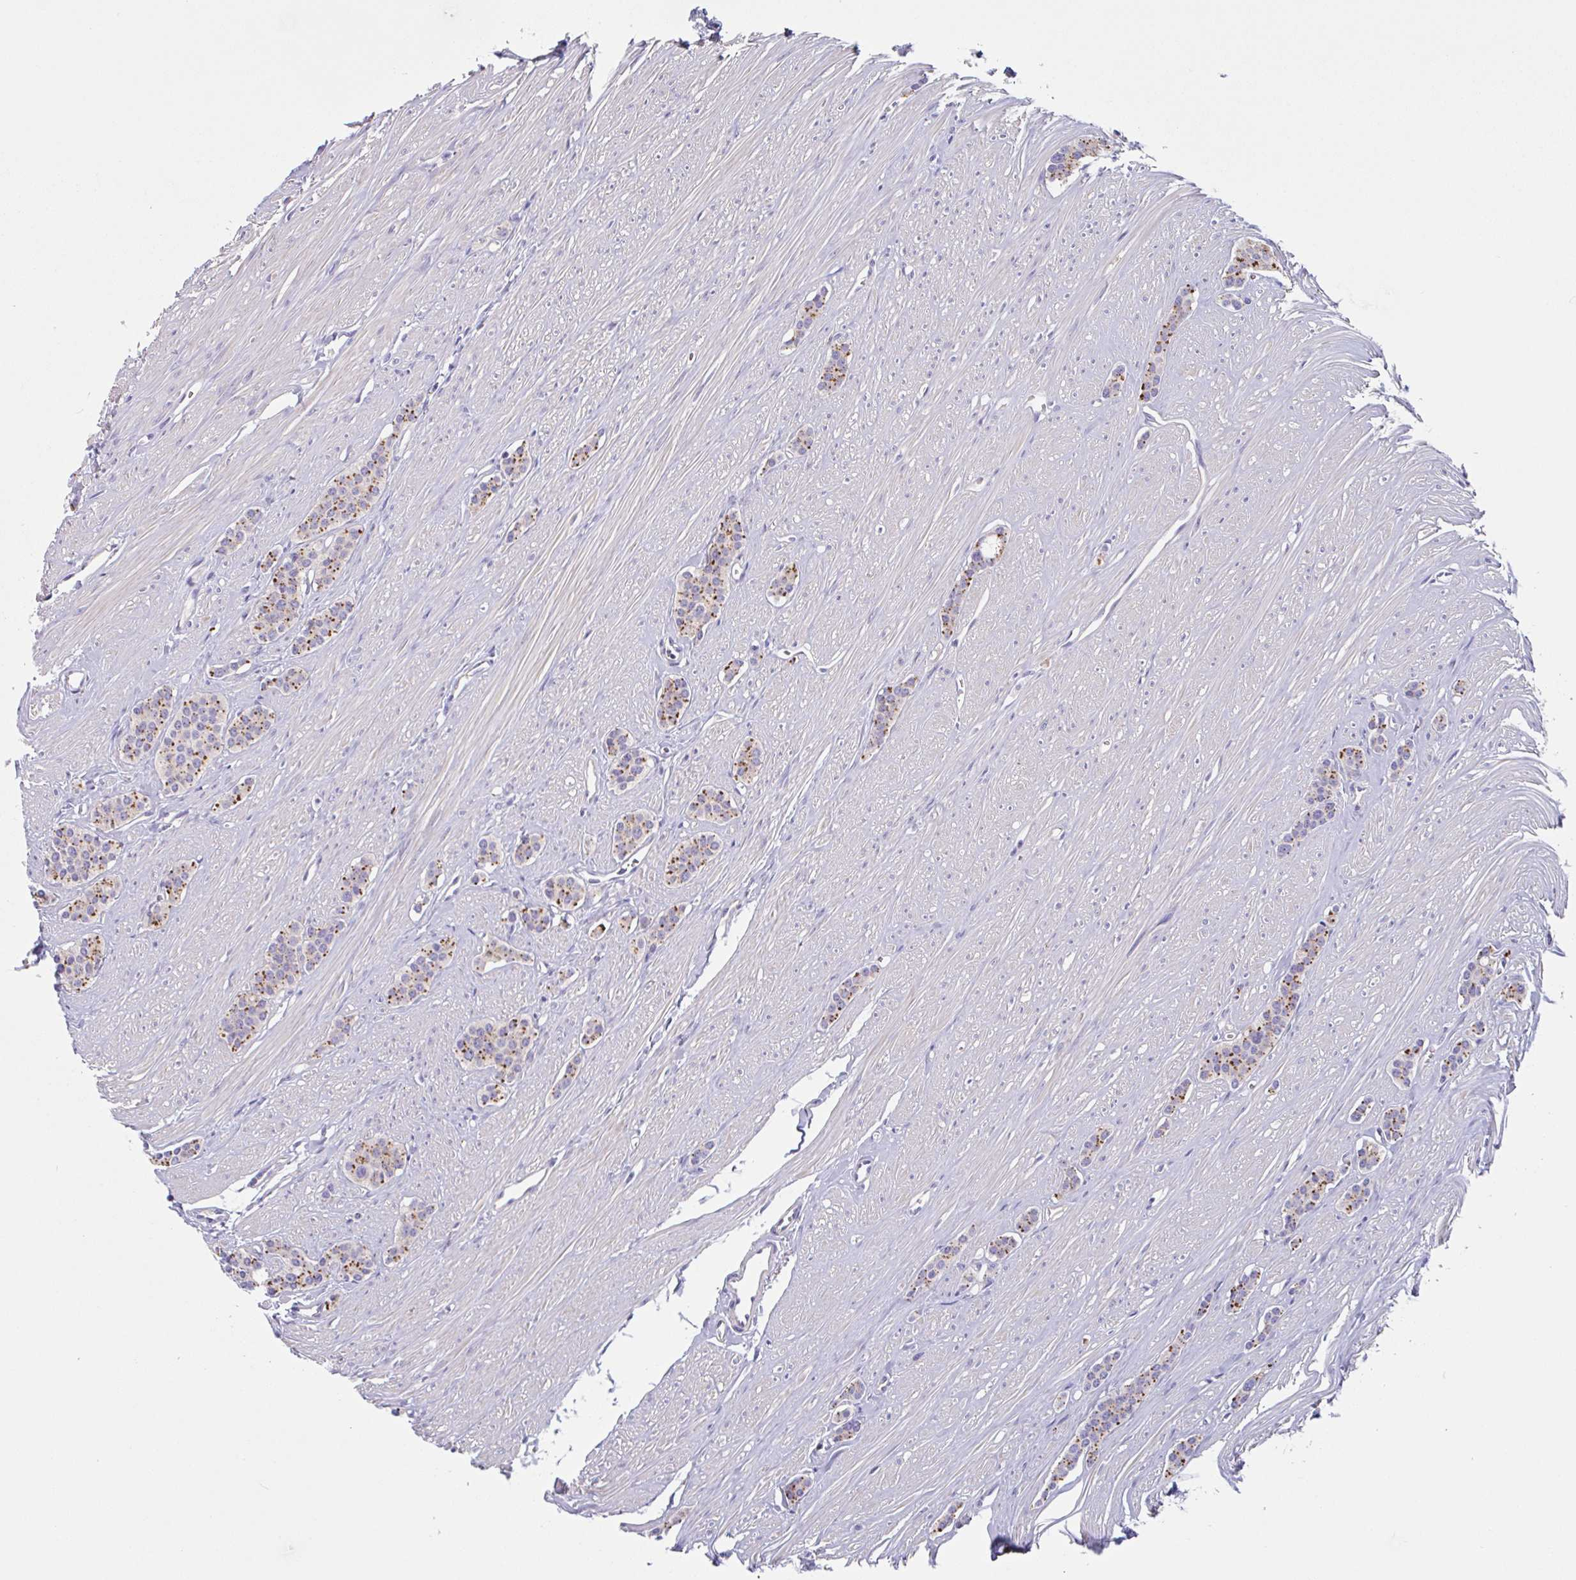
{"staining": {"intensity": "moderate", "quantity": "25%-75%", "location": "cytoplasmic/membranous"}, "tissue": "carcinoid", "cell_type": "Tumor cells", "image_type": "cancer", "snomed": [{"axis": "morphology", "description": "Carcinoid, malignant, NOS"}, {"axis": "topography", "description": "Small intestine"}], "caption": "High-magnification brightfield microscopy of malignant carcinoid stained with DAB (3,3'-diaminobenzidine) (brown) and counterstained with hematoxylin (blue). tumor cells exhibit moderate cytoplasmic/membranous staining is identified in about25%-75% of cells.", "gene": "LENG9", "patient": {"sex": "male", "age": 60}}